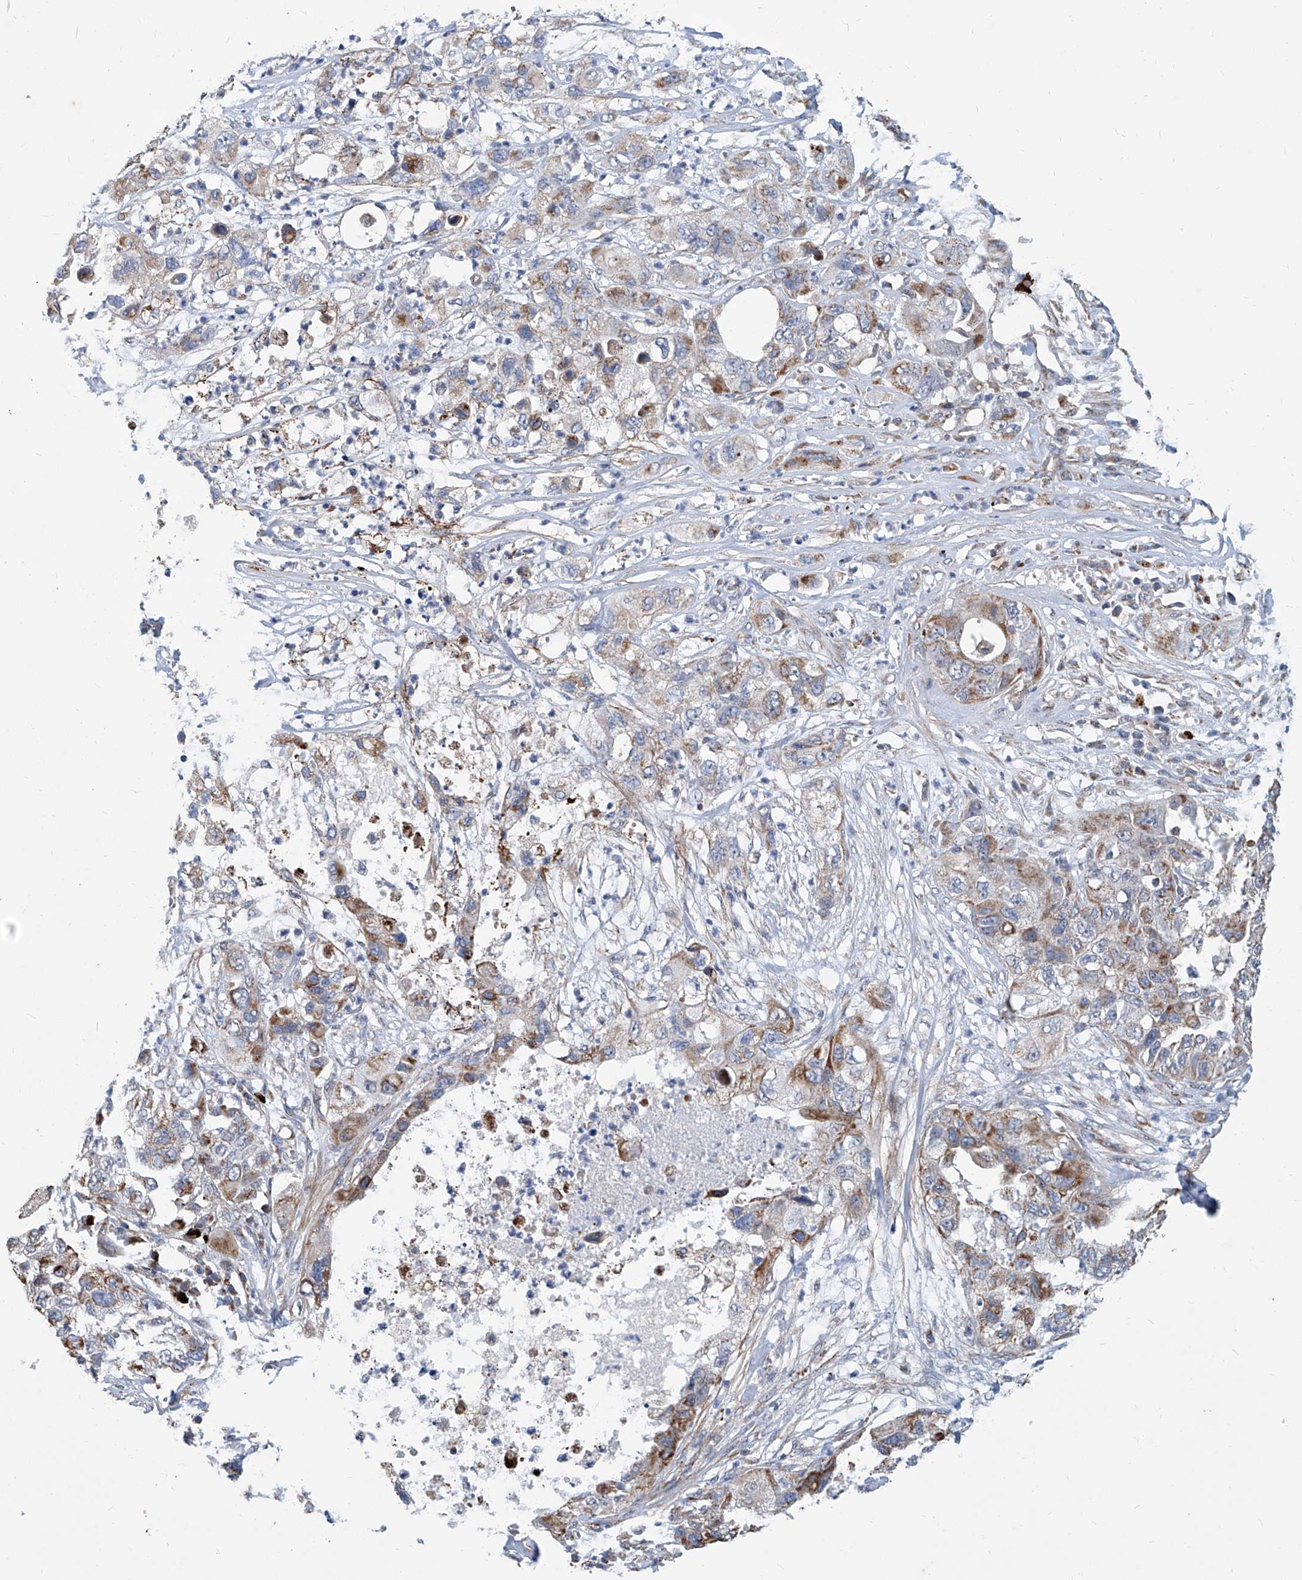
{"staining": {"intensity": "moderate", "quantity": "25%-75%", "location": "cytoplasmic/membranous"}, "tissue": "pancreatic cancer", "cell_type": "Tumor cells", "image_type": "cancer", "snomed": [{"axis": "morphology", "description": "Adenocarcinoma, NOS"}, {"axis": "topography", "description": "Pancreas"}], "caption": "Moderate cytoplasmic/membranous expression is identified in approximately 25%-75% of tumor cells in pancreatic cancer (adenocarcinoma).", "gene": "USP48", "patient": {"sex": "female", "age": 78}}